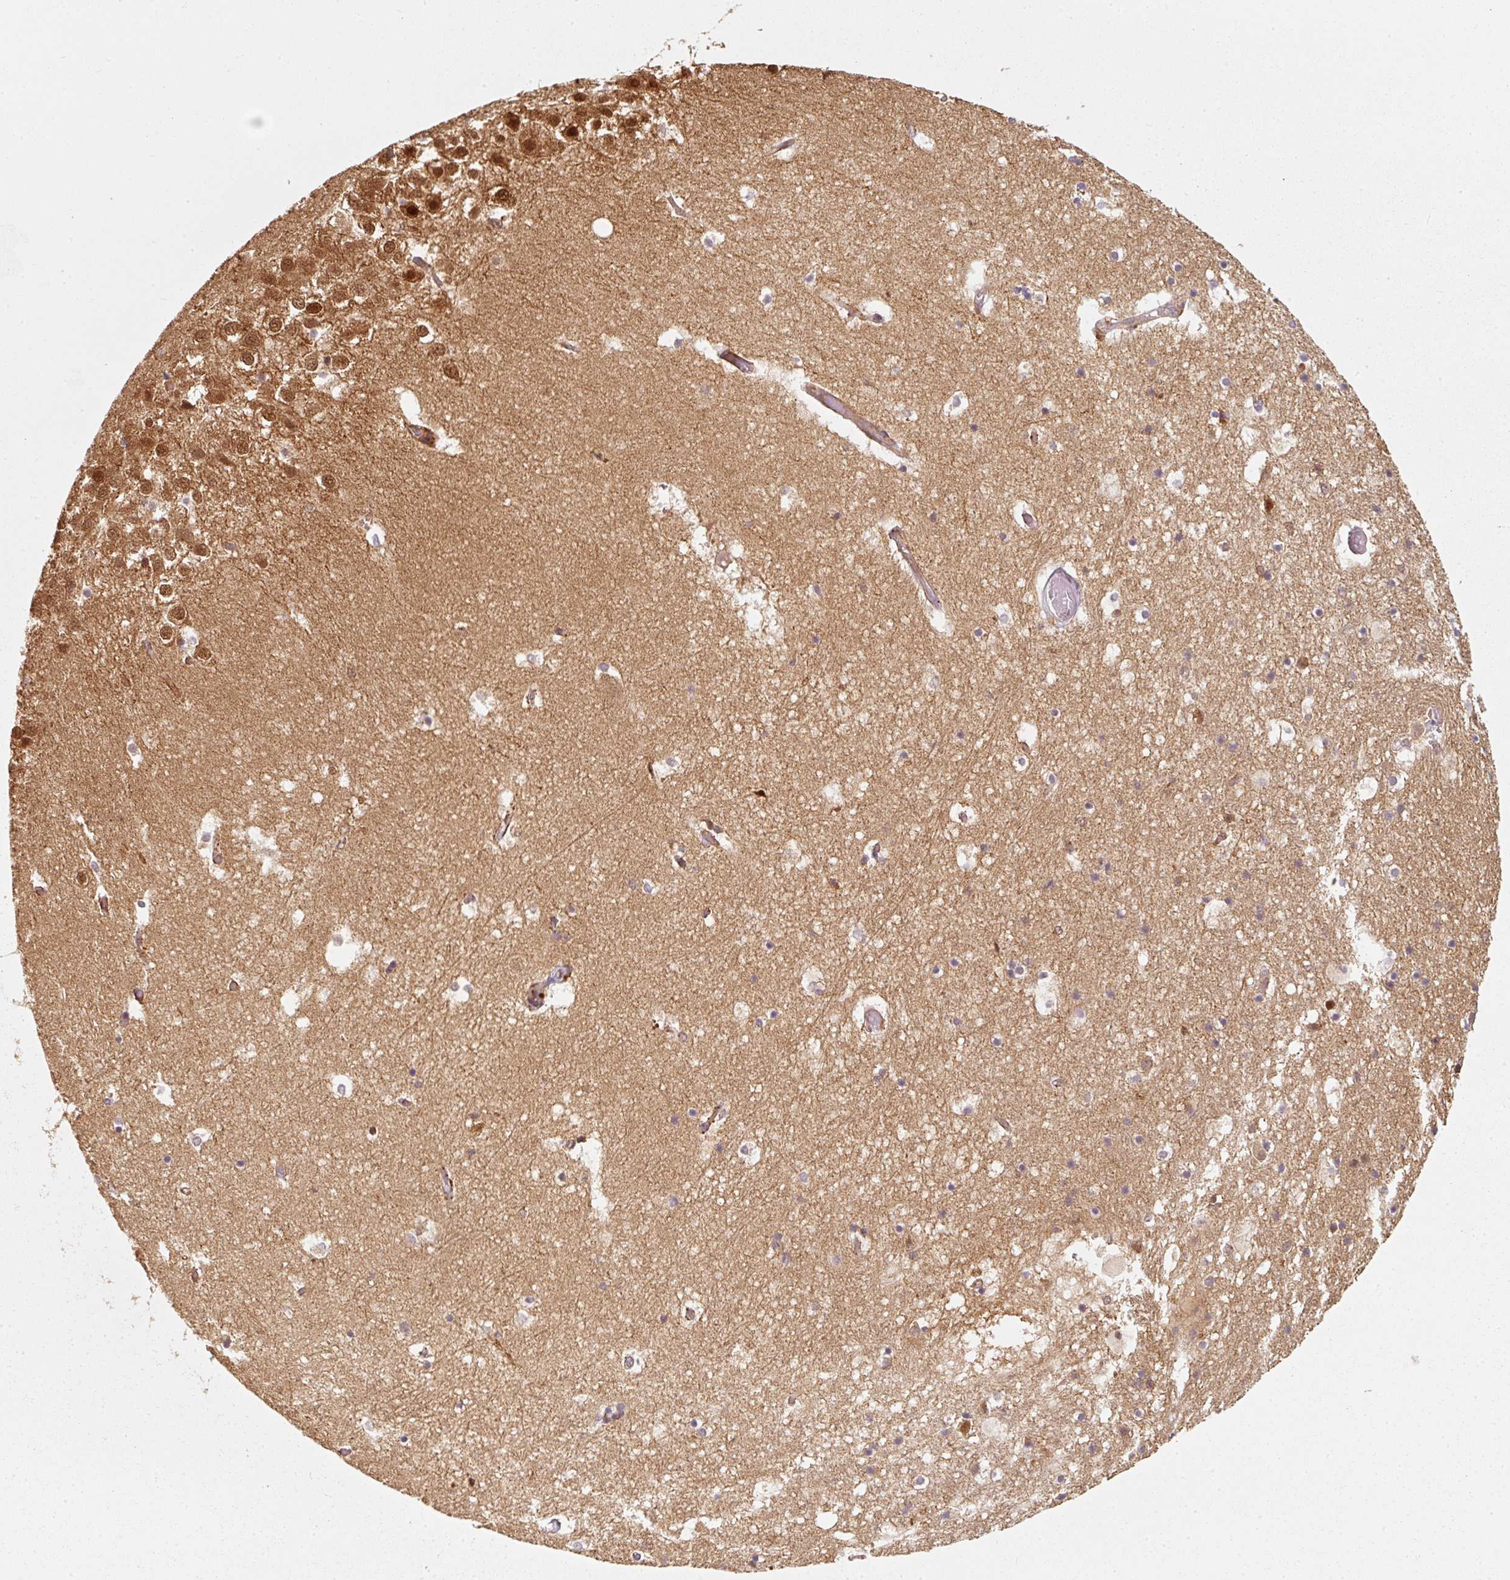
{"staining": {"intensity": "moderate", "quantity": "<25%", "location": "nuclear"}, "tissue": "hippocampus", "cell_type": "Glial cells", "image_type": "normal", "snomed": [{"axis": "morphology", "description": "Normal tissue, NOS"}, {"axis": "topography", "description": "Hippocampus"}], "caption": "IHC (DAB (3,3'-diaminobenzidine)) staining of benign hippocampus reveals moderate nuclear protein positivity in approximately <25% of glial cells.", "gene": "IQGAP2", "patient": {"sex": "female", "age": 52}}